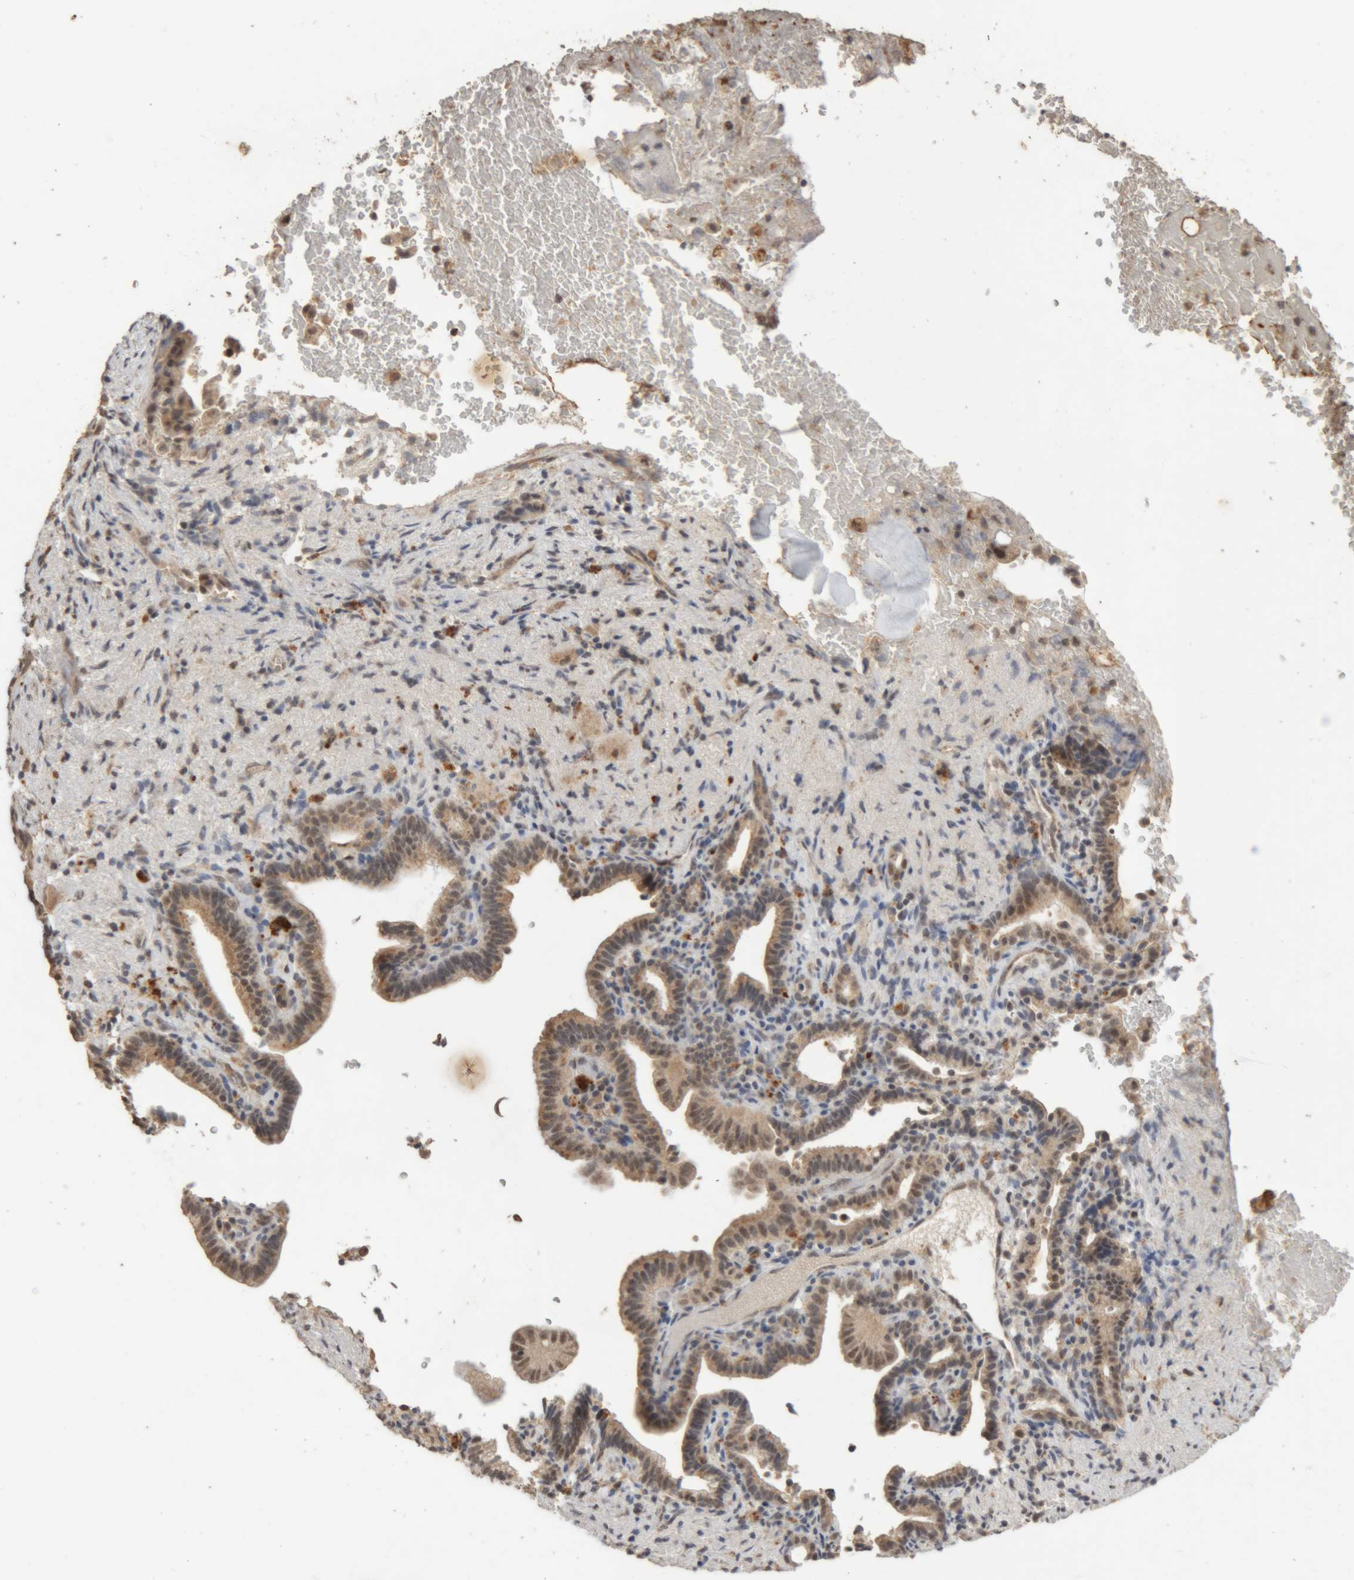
{"staining": {"intensity": "weak", "quantity": ">75%", "location": "cytoplasmic/membranous,nuclear"}, "tissue": "liver cancer", "cell_type": "Tumor cells", "image_type": "cancer", "snomed": [{"axis": "morphology", "description": "Cholangiocarcinoma"}, {"axis": "topography", "description": "Liver"}], "caption": "A brown stain highlights weak cytoplasmic/membranous and nuclear staining of a protein in cholangiocarcinoma (liver) tumor cells. (DAB IHC with brightfield microscopy, high magnification).", "gene": "KEAP1", "patient": {"sex": "female", "age": 68}}